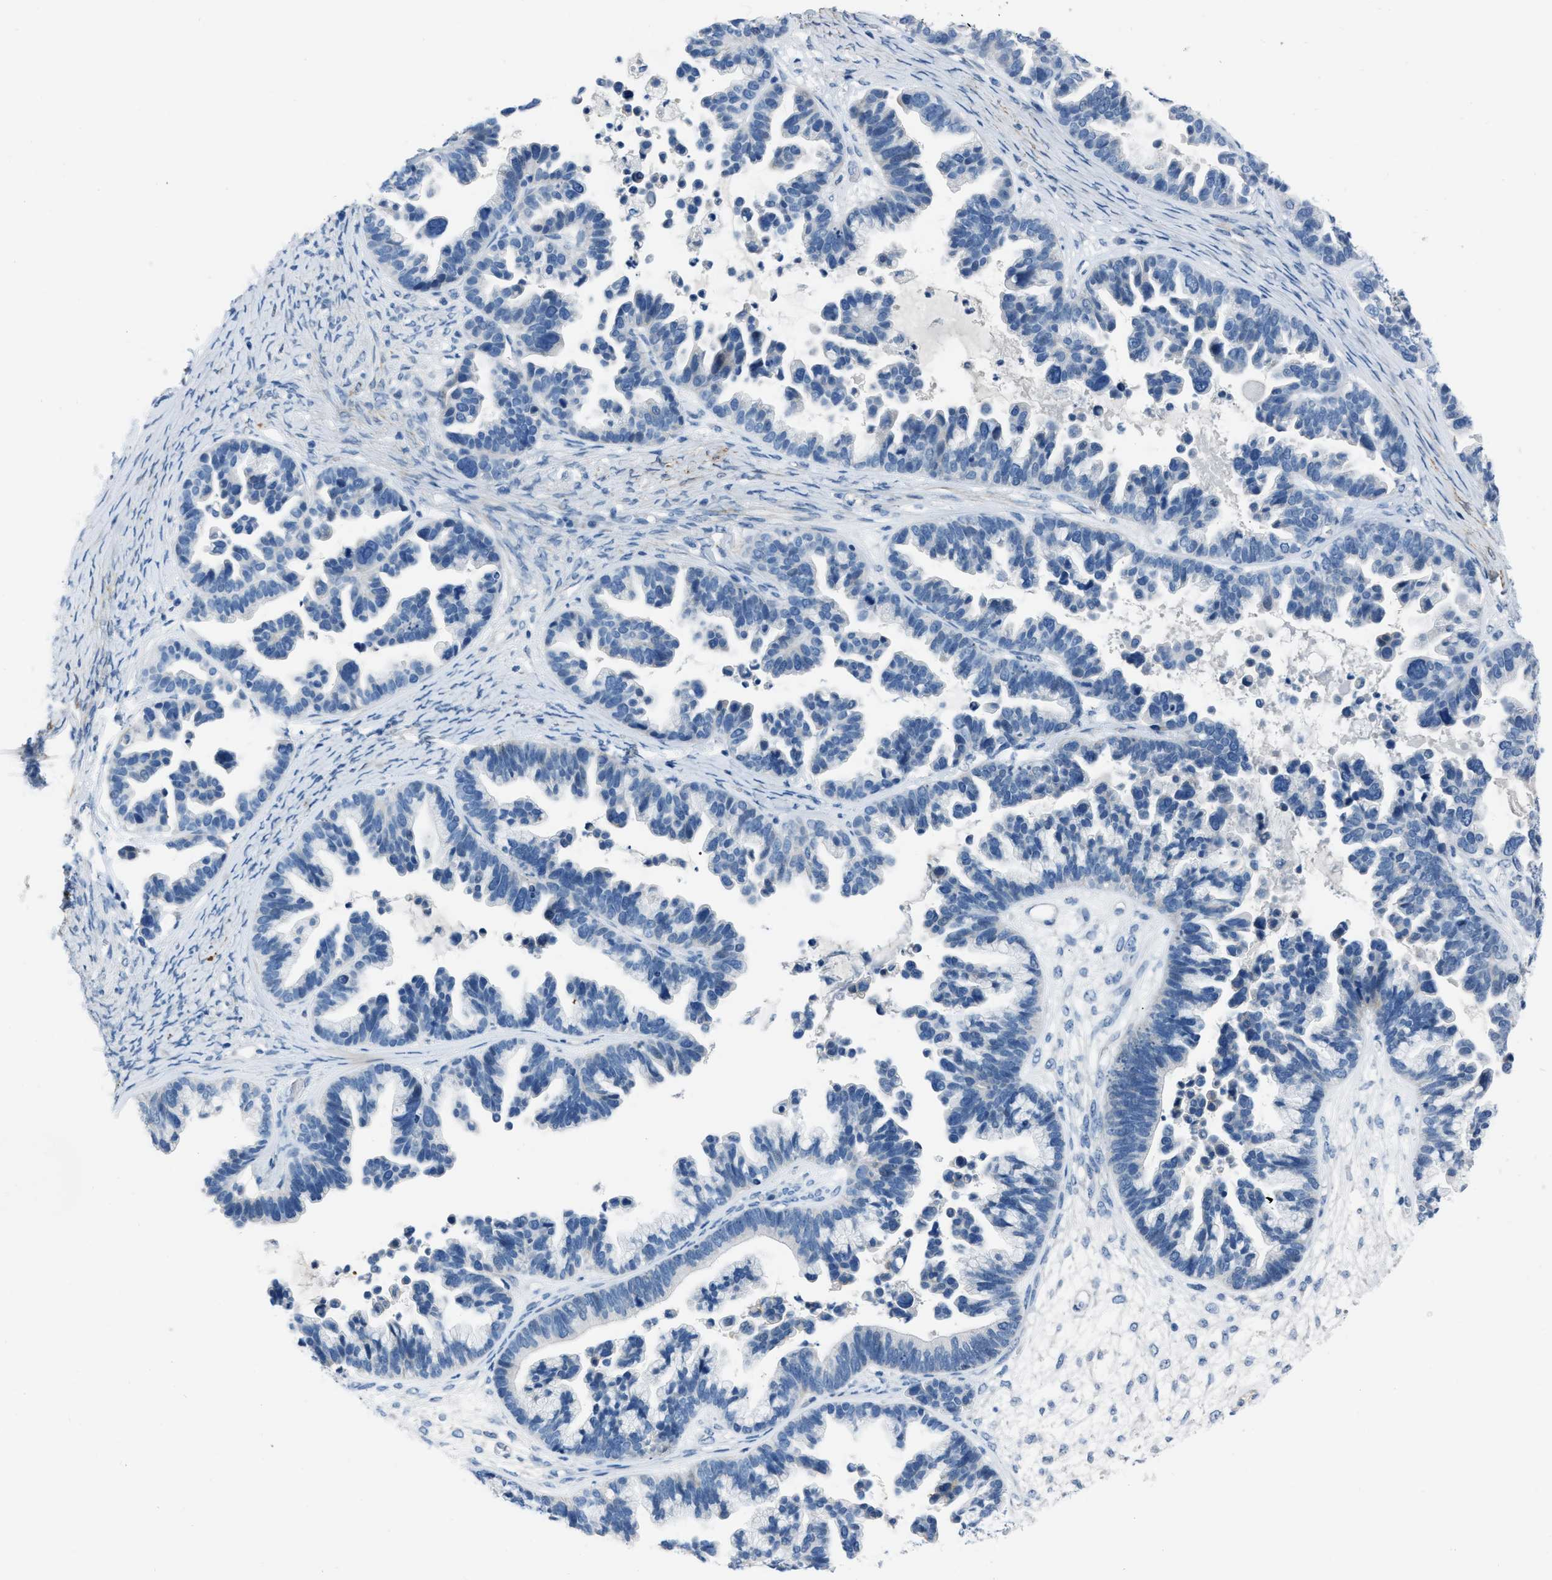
{"staining": {"intensity": "negative", "quantity": "none", "location": "none"}, "tissue": "ovarian cancer", "cell_type": "Tumor cells", "image_type": "cancer", "snomed": [{"axis": "morphology", "description": "Cystadenocarcinoma, serous, NOS"}, {"axis": "topography", "description": "Ovary"}], "caption": "Immunohistochemical staining of human ovarian cancer (serous cystadenocarcinoma) displays no significant positivity in tumor cells.", "gene": "SPATC1L", "patient": {"sex": "female", "age": 56}}